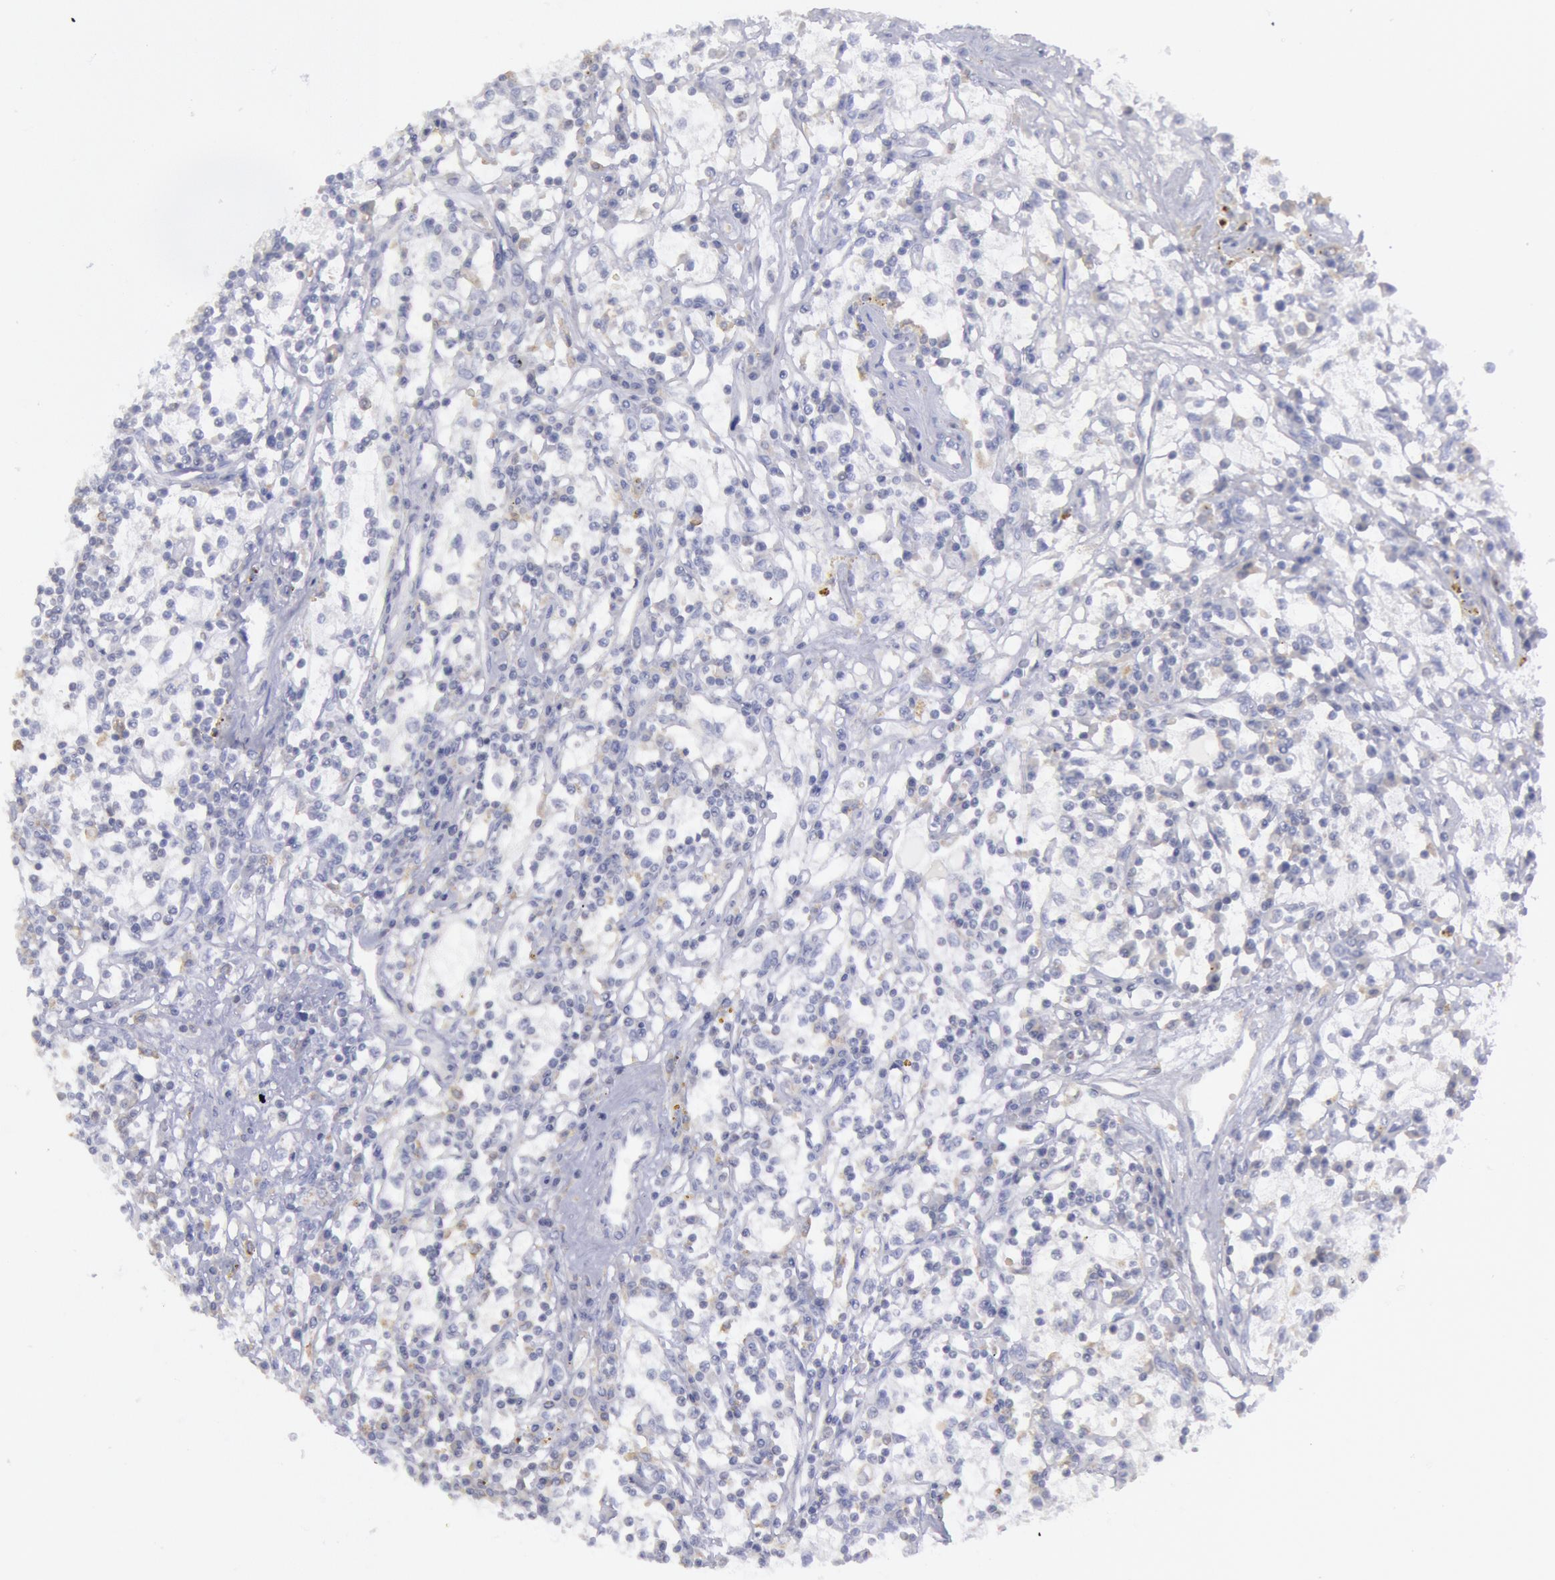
{"staining": {"intensity": "negative", "quantity": "none", "location": "none"}, "tissue": "renal cancer", "cell_type": "Tumor cells", "image_type": "cancer", "snomed": [{"axis": "morphology", "description": "Adenocarcinoma, NOS"}, {"axis": "topography", "description": "Kidney"}], "caption": "IHC micrograph of human adenocarcinoma (renal) stained for a protein (brown), which shows no positivity in tumor cells.", "gene": "MYH7", "patient": {"sex": "male", "age": 82}}